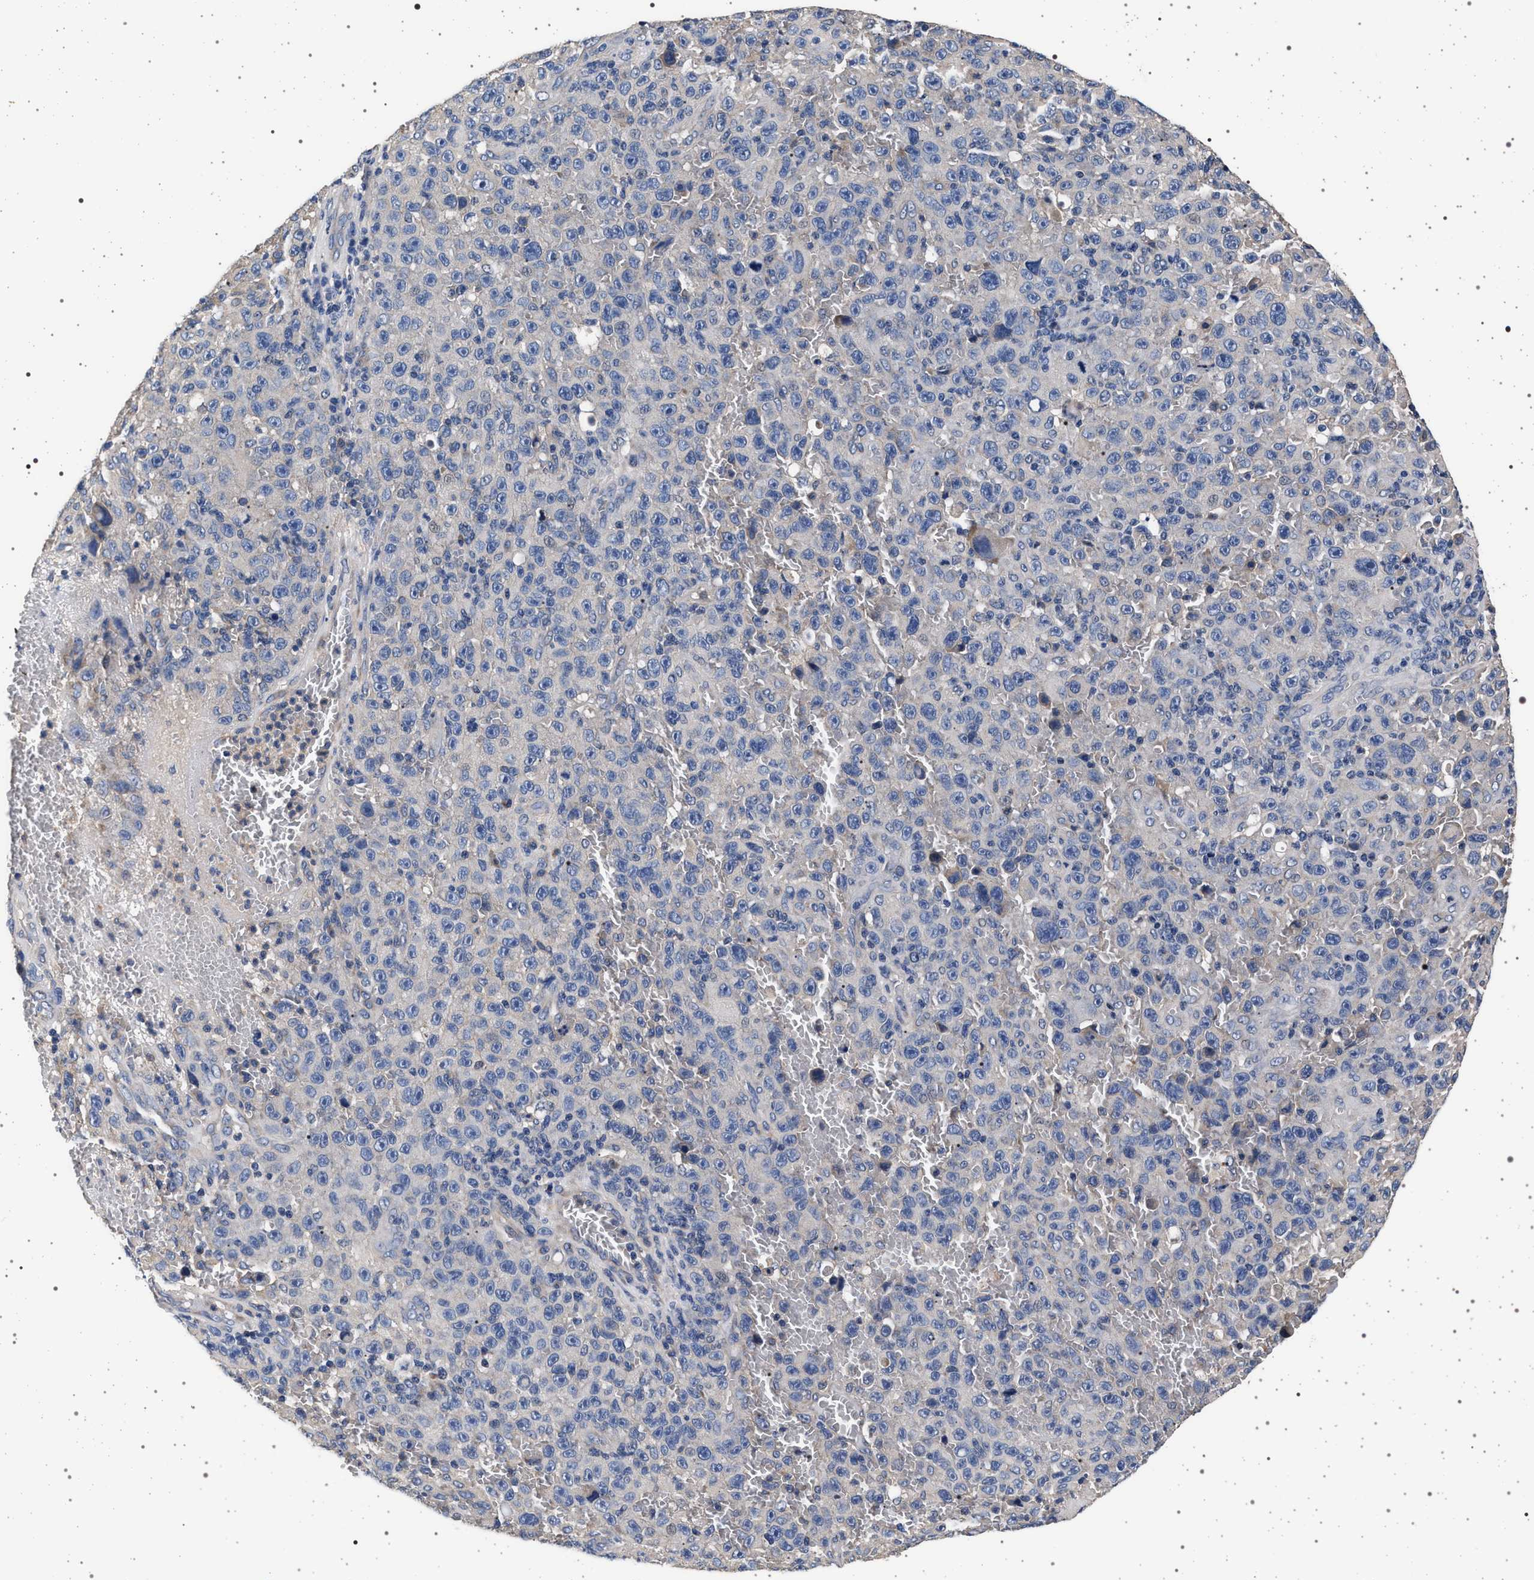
{"staining": {"intensity": "weak", "quantity": "<25%", "location": "cytoplasmic/membranous"}, "tissue": "melanoma", "cell_type": "Tumor cells", "image_type": "cancer", "snomed": [{"axis": "morphology", "description": "Malignant melanoma, NOS"}, {"axis": "topography", "description": "Skin"}], "caption": "IHC image of neoplastic tissue: human melanoma stained with DAB (3,3'-diaminobenzidine) exhibits no significant protein expression in tumor cells. Brightfield microscopy of immunohistochemistry stained with DAB (3,3'-diaminobenzidine) (brown) and hematoxylin (blue), captured at high magnification.", "gene": "MAP3K2", "patient": {"sex": "female", "age": 82}}